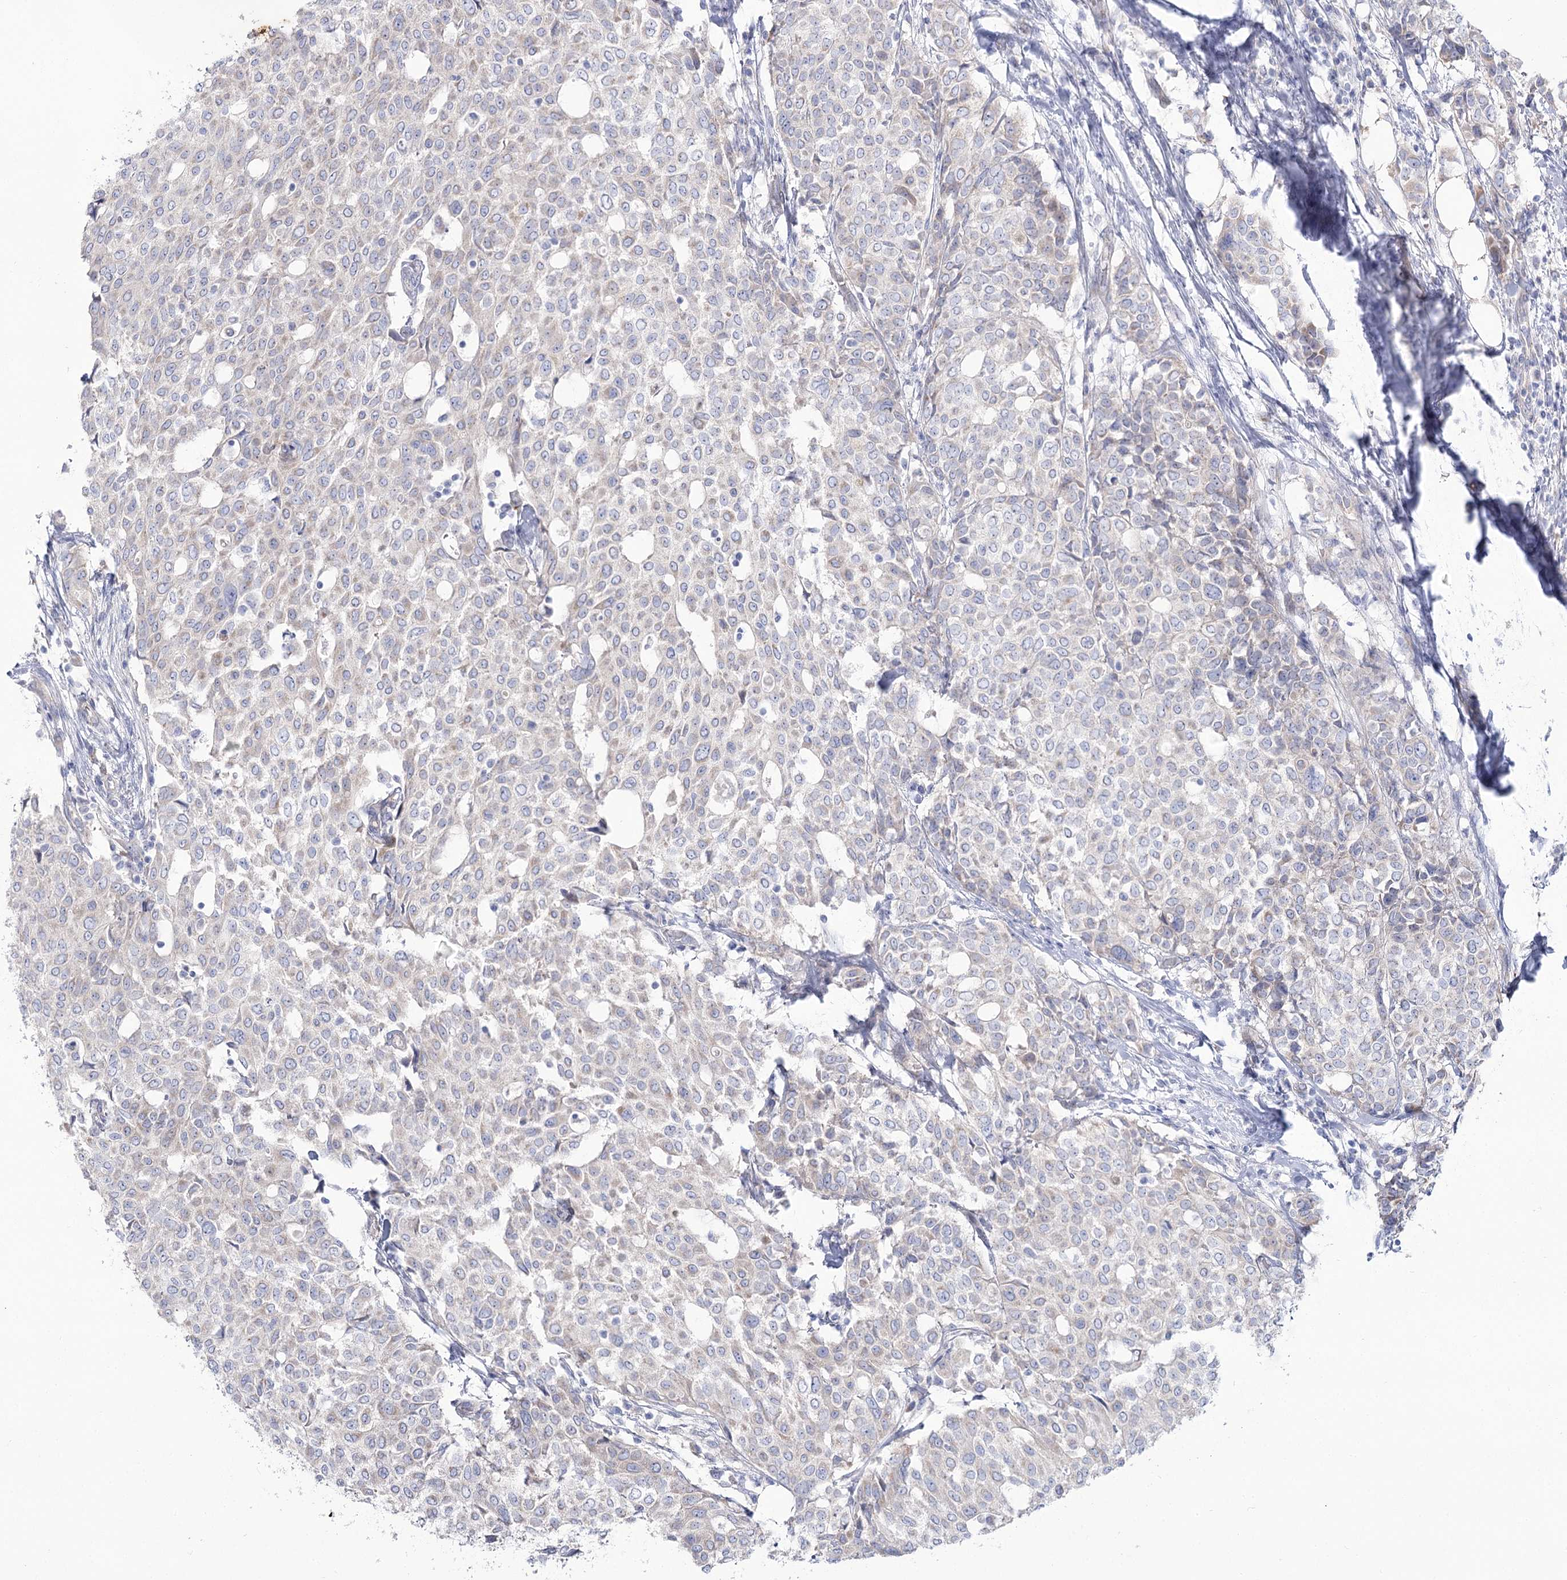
{"staining": {"intensity": "negative", "quantity": "none", "location": "none"}, "tissue": "breast cancer", "cell_type": "Tumor cells", "image_type": "cancer", "snomed": [{"axis": "morphology", "description": "Lobular carcinoma"}, {"axis": "topography", "description": "Breast"}], "caption": "A histopathology image of human breast cancer is negative for staining in tumor cells.", "gene": "SUOX", "patient": {"sex": "female", "age": 51}}